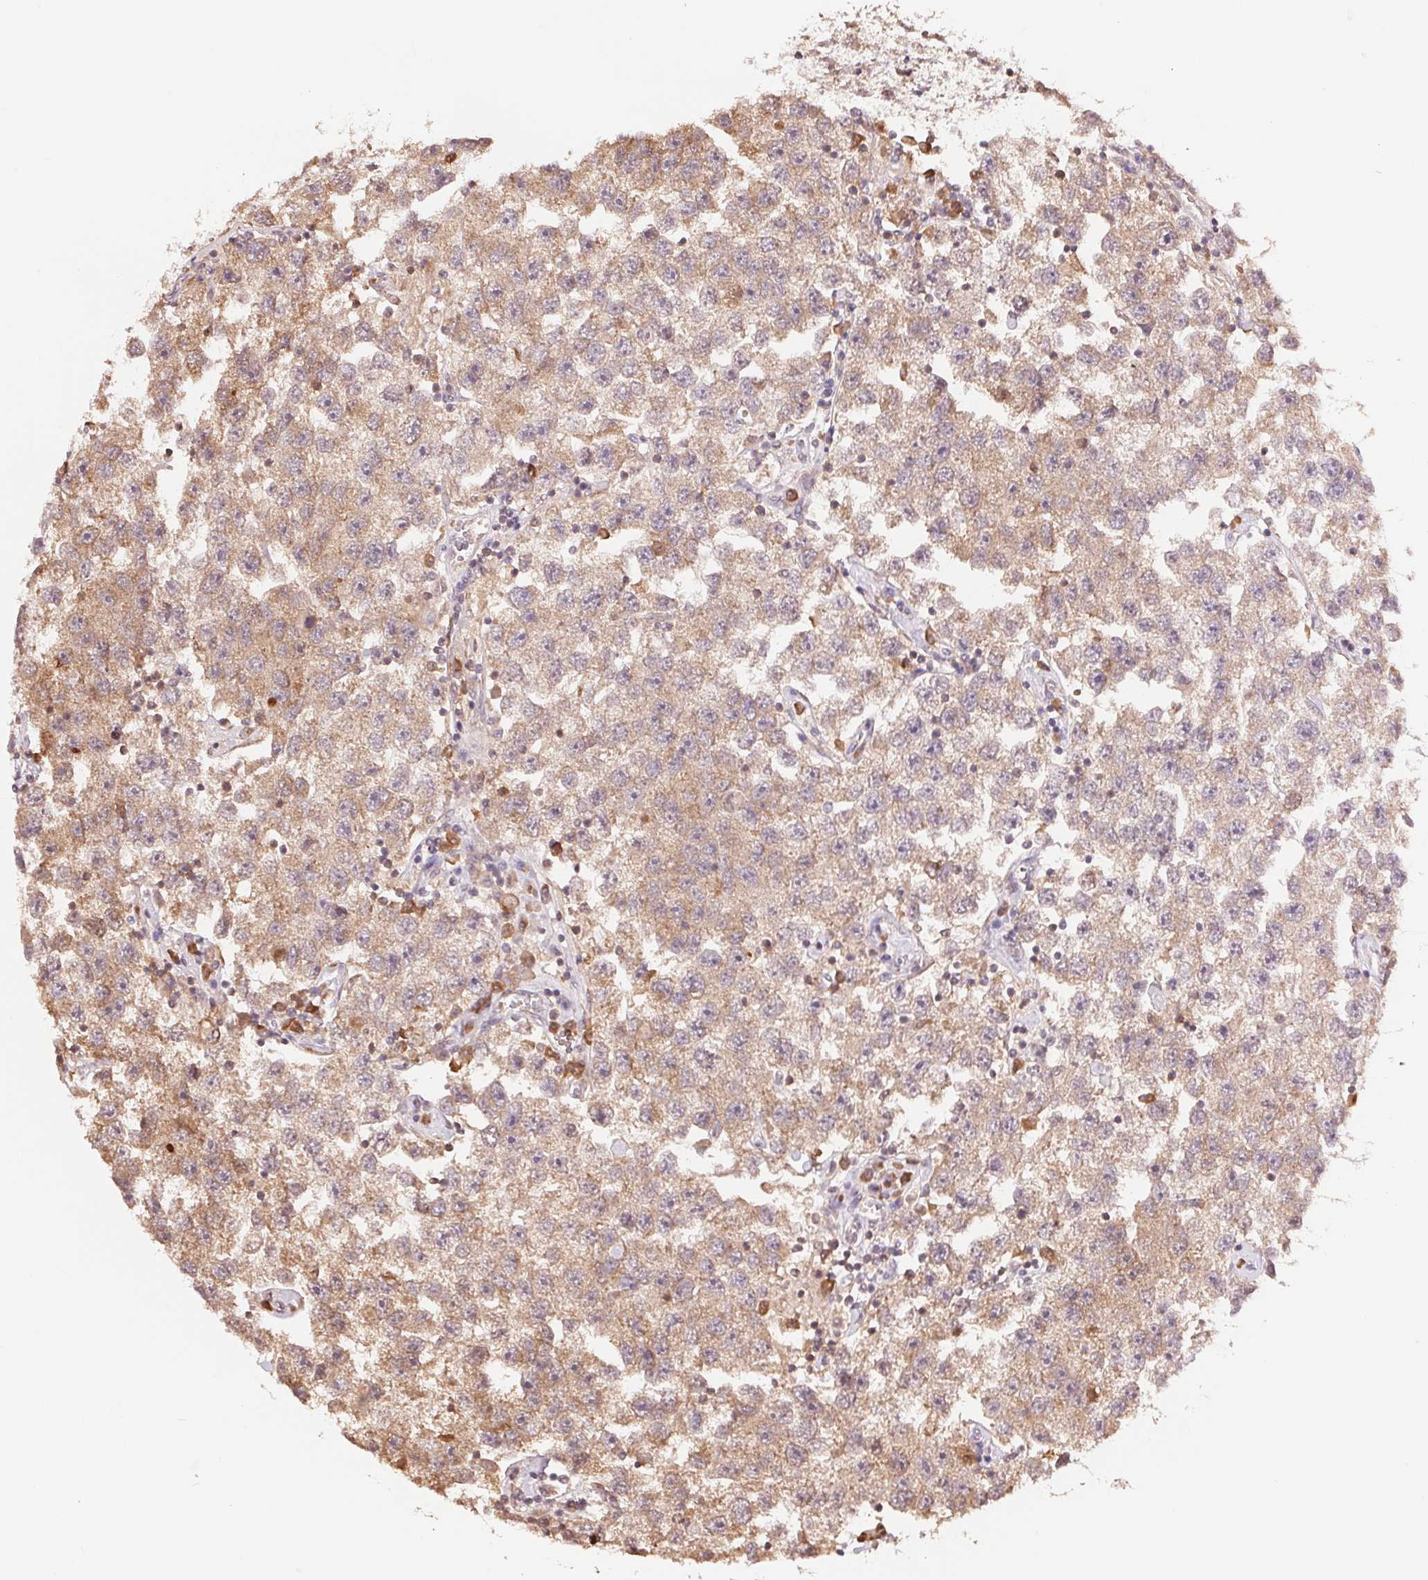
{"staining": {"intensity": "moderate", "quantity": ">75%", "location": "cytoplasmic/membranous"}, "tissue": "testis cancer", "cell_type": "Tumor cells", "image_type": "cancer", "snomed": [{"axis": "morphology", "description": "Seminoma, NOS"}, {"axis": "topography", "description": "Testis"}], "caption": "Testis seminoma stained with a protein marker displays moderate staining in tumor cells.", "gene": "CDC123", "patient": {"sex": "male", "age": 26}}